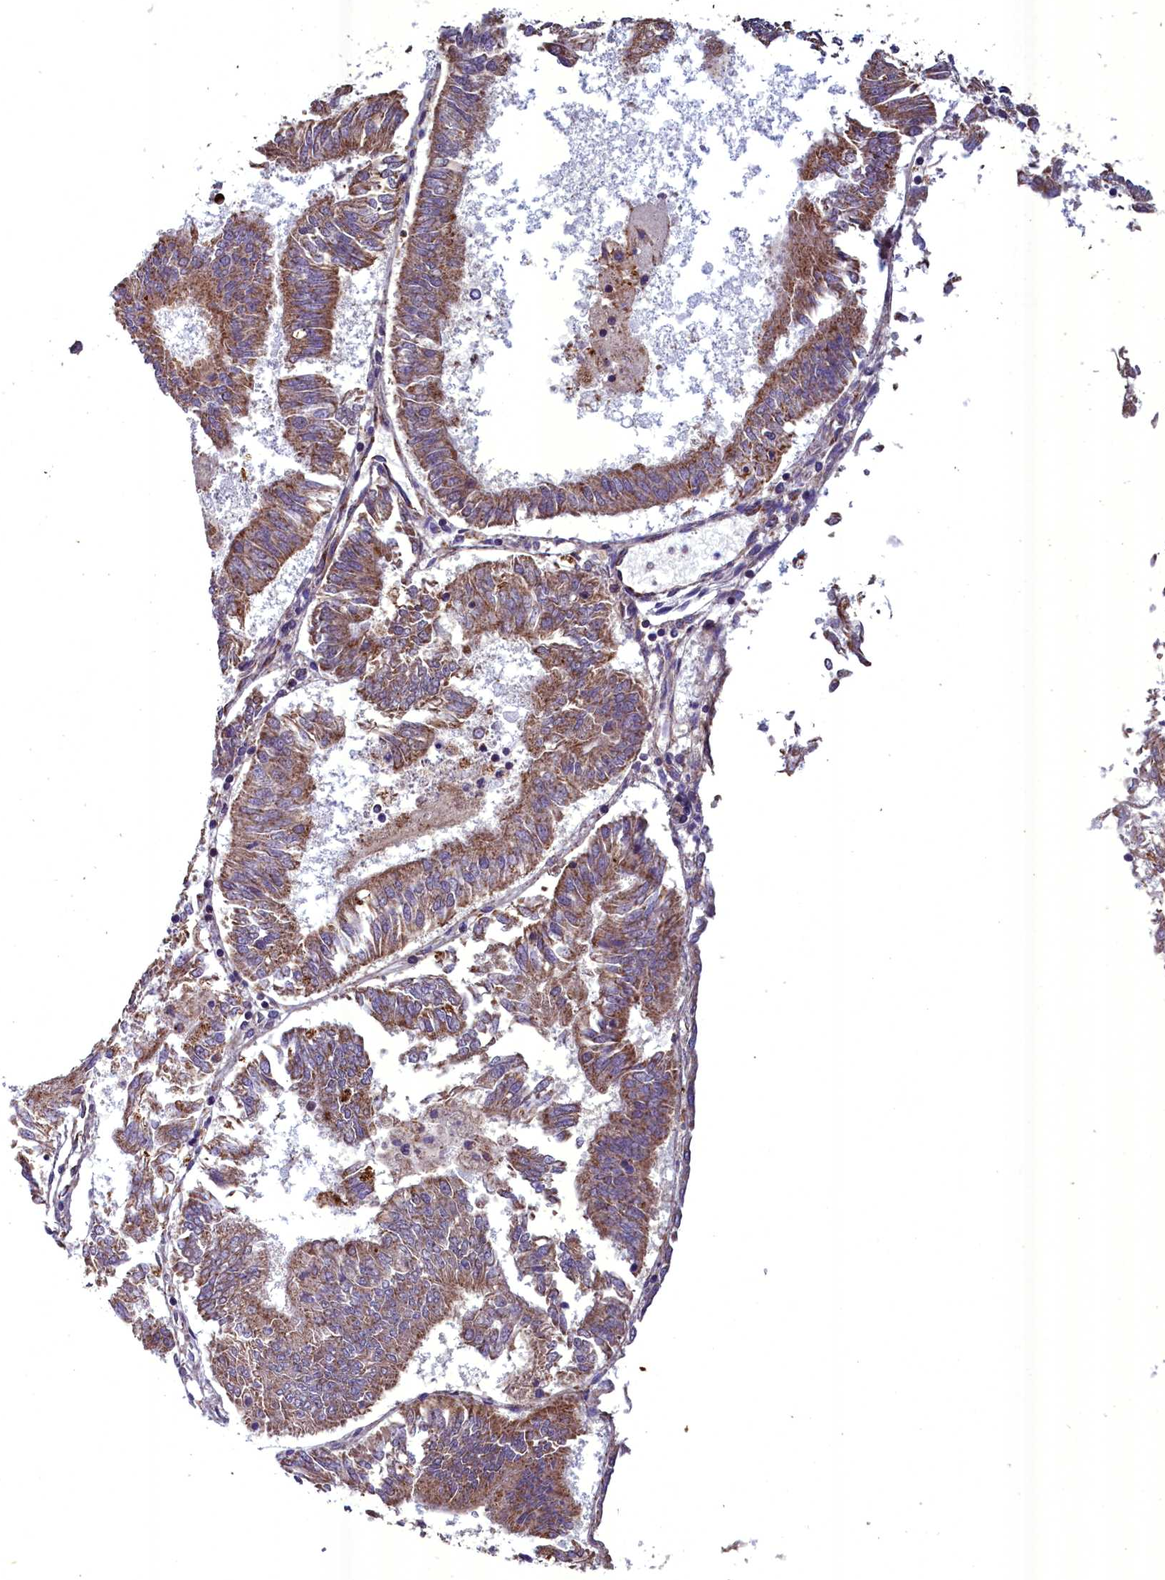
{"staining": {"intensity": "moderate", "quantity": ">75%", "location": "cytoplasmic/membranous"}, "tissue": "endometrial cancer", "cell_type": "Tumor cells", "image_type": "cancer", "snomed": [{"axis": "morphology", "description": "Adenocarcinoma, NOS"}, {"axis": "topography", "description": "Endometrium"}], "caption": "Immunohistochemical staining of human endometrial cancer (adenocarcinoma) demonstrates moderate cytoplasmic/membranous protein staining in approximately >75% of tumor cells.", "gene": "ACAD8", "patient": {"sex": "female", "age": 58}}